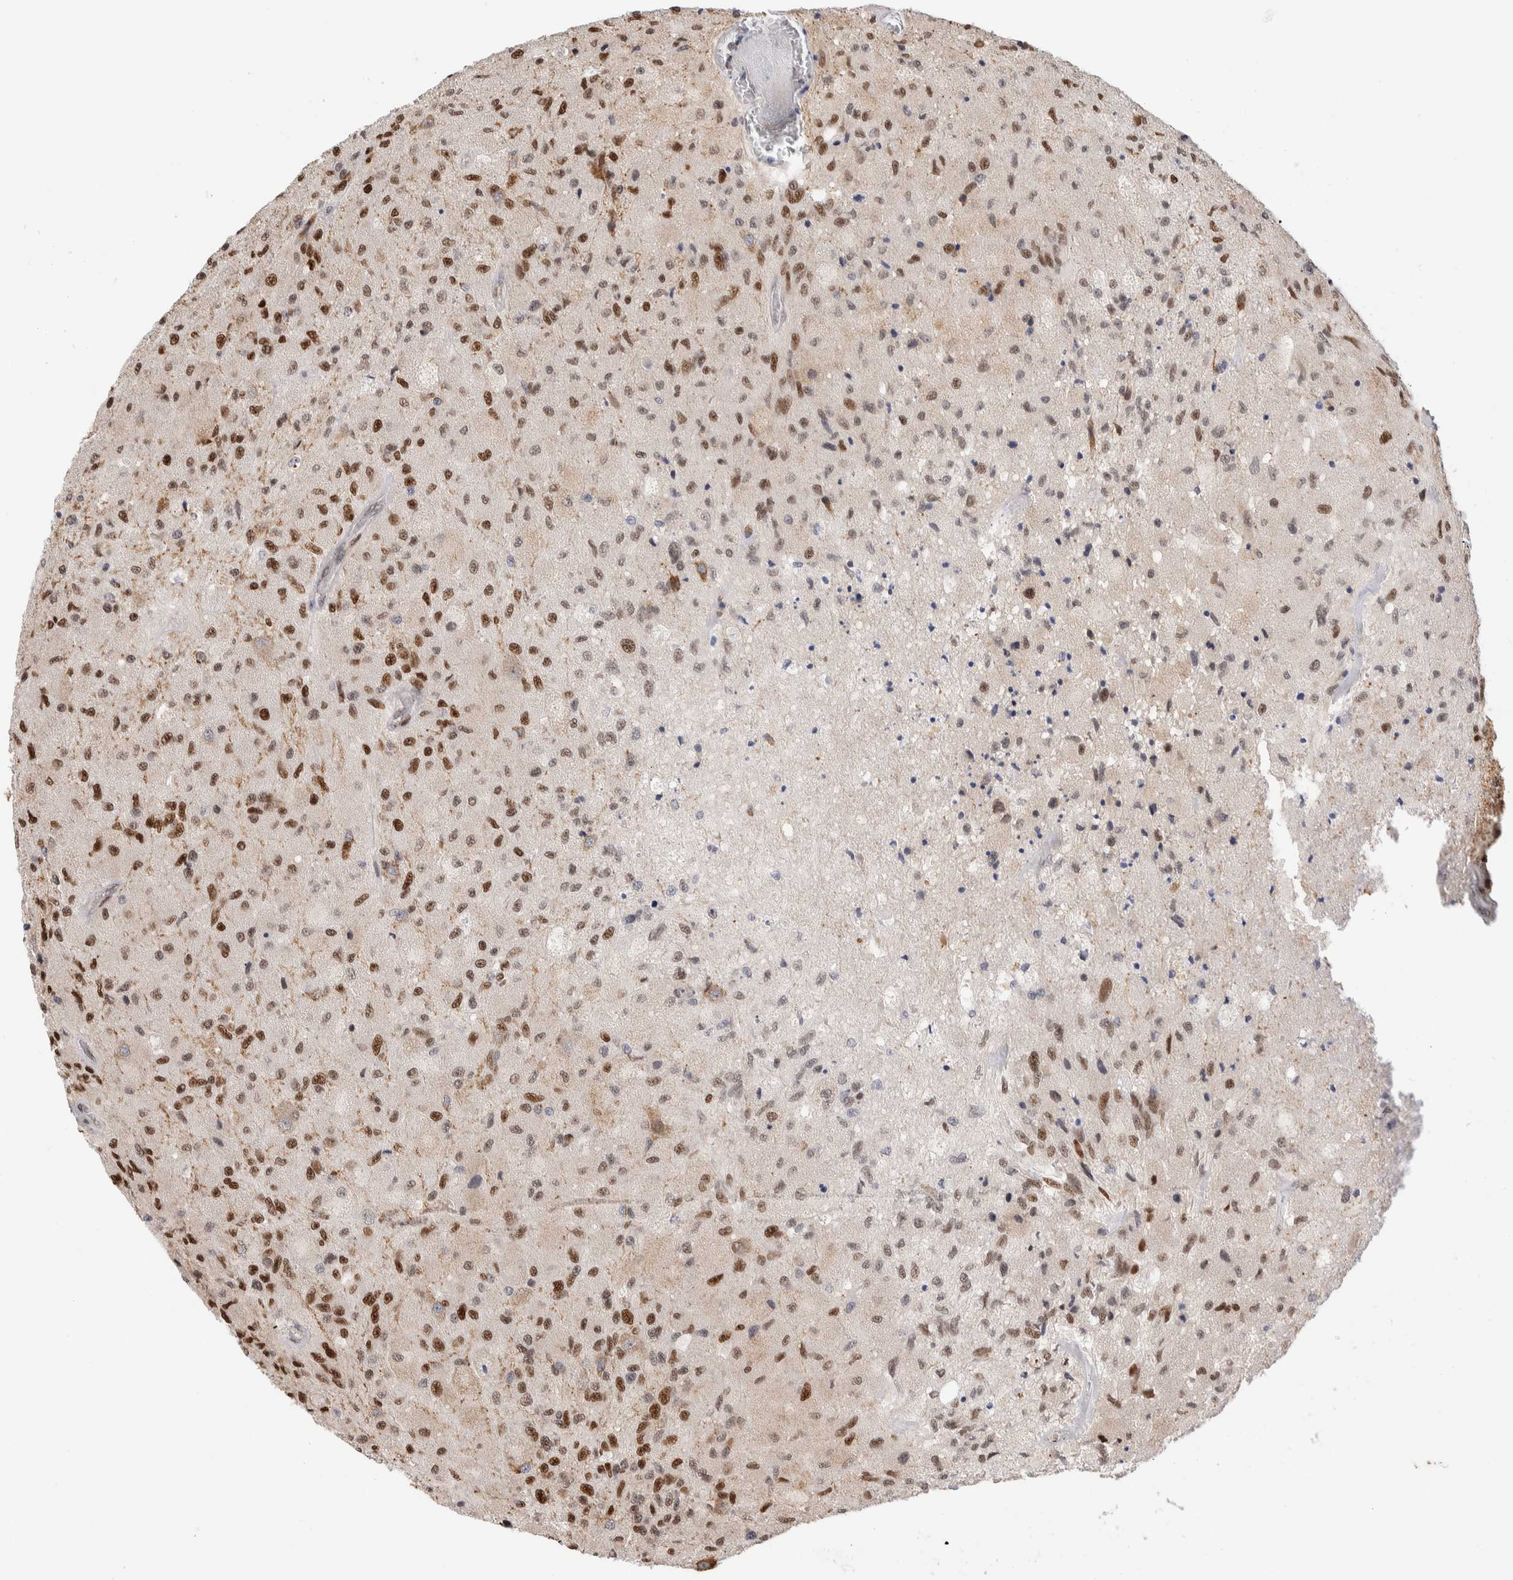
{"staining": {"intensity": "moderate", "quantity": "25%-75%", "location": "nuclear"}, "tissue": "glioma", "cell_type": "Tumor cells", "image_type": "cancer", "snomed": [{"axis": "morphology", "description": "Normal tissue, NOS"}, {"axis": "morphology", "description": "Glioma, malignant, High grade"}, {"axis": "topography", "description": "Cerebral cortex"}], "caption": "This is an image of IHC staining of glioma, which shows moderate expression in the nuclear of tumor cells.", "gene": "NSMAF", "patient": {"sex": "male", "age": 77}}